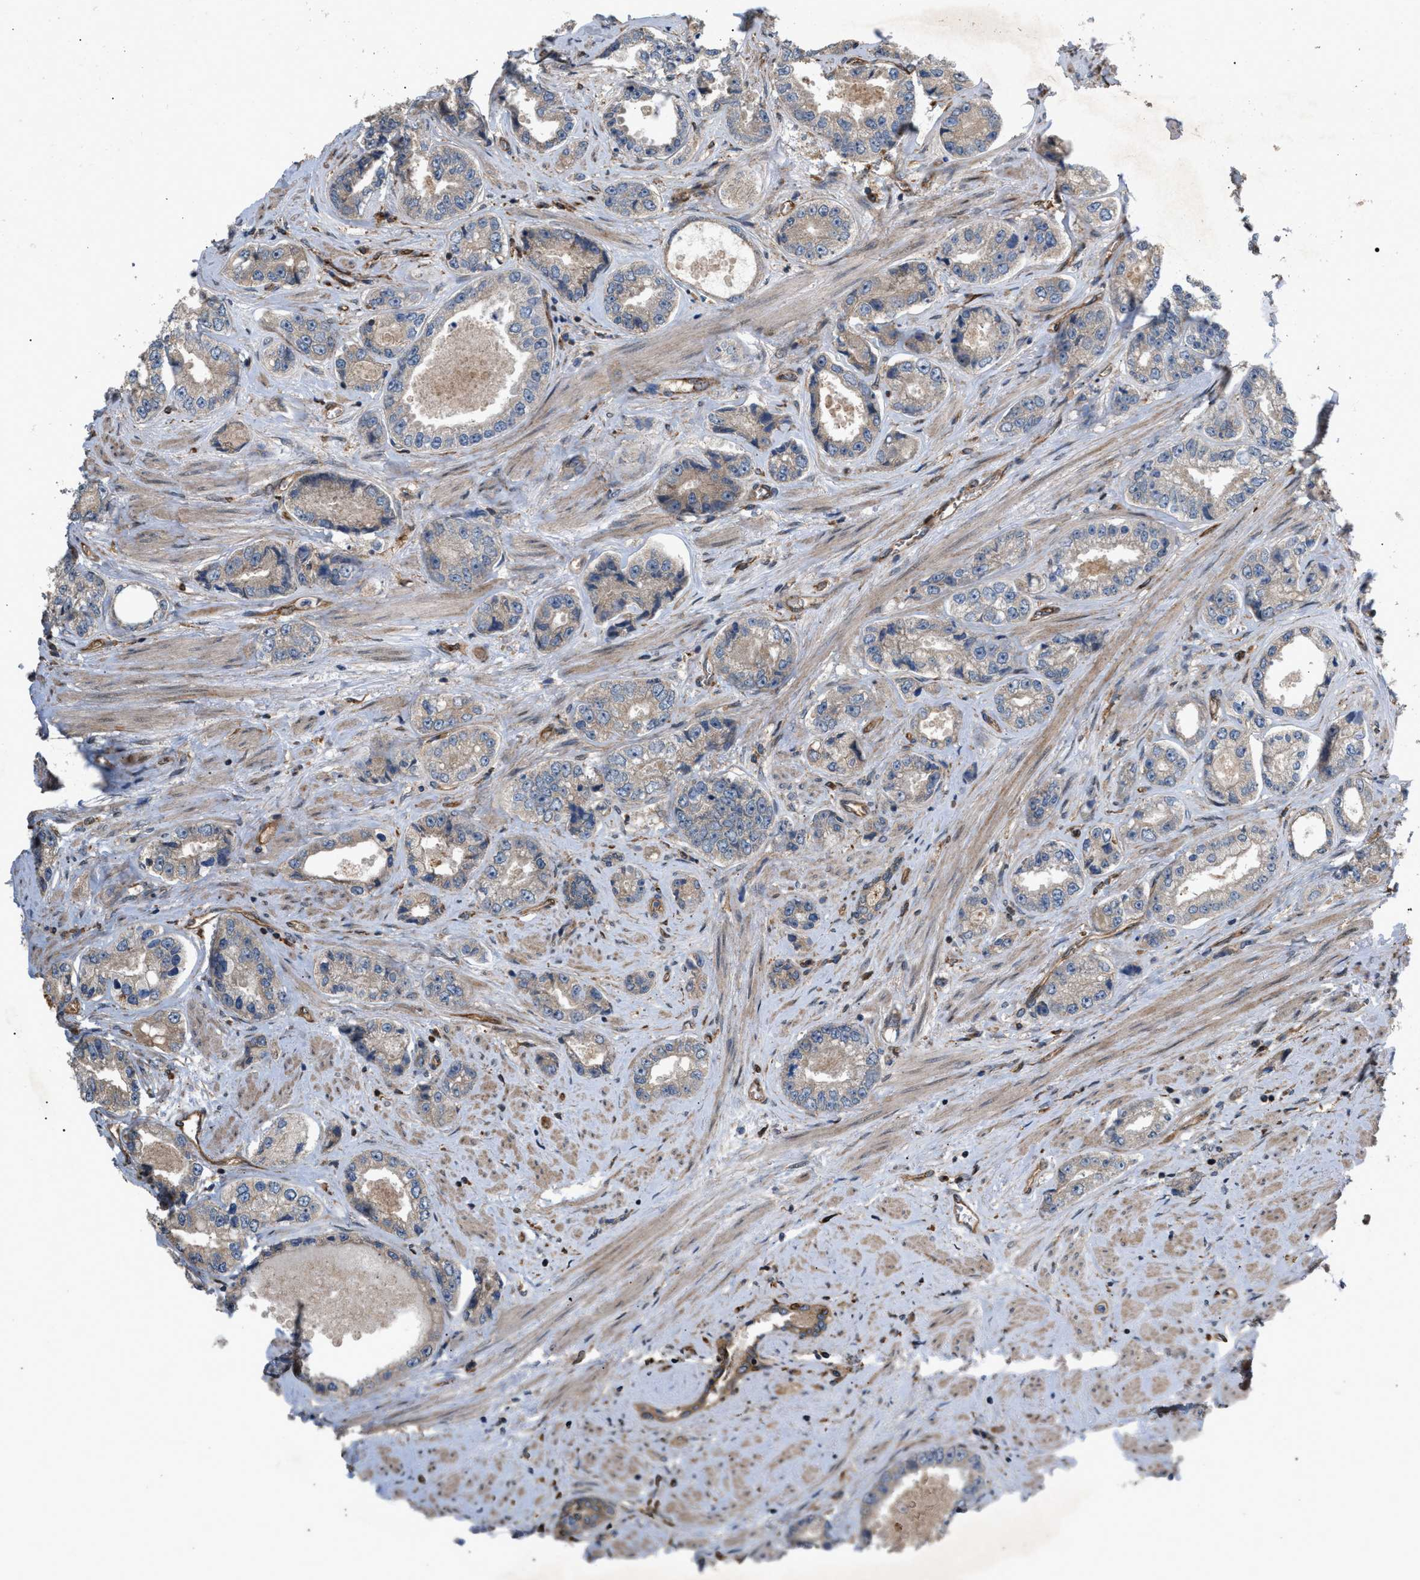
{"staining": {"intensity": "weak", "quantity": "25%-75%", "location": "cytoplasmic/membranous"}, "tissue": "prostate cancer", "cell_type": "Tumor cells", "image_type": "cancer", "snomed": [{"axis": "morphology", "description": "Adenocarcinoma, High grade"}, {"axis": "topography", "description": "Prostate"}], "caption": "Protein expression analysis of prostate cancer reveals weak cytoplasmic/membranous expression in approximately 25%-75% of tumor cells.", "gene": "GCC1", "patient": {"sex": "male", "age": 61}}